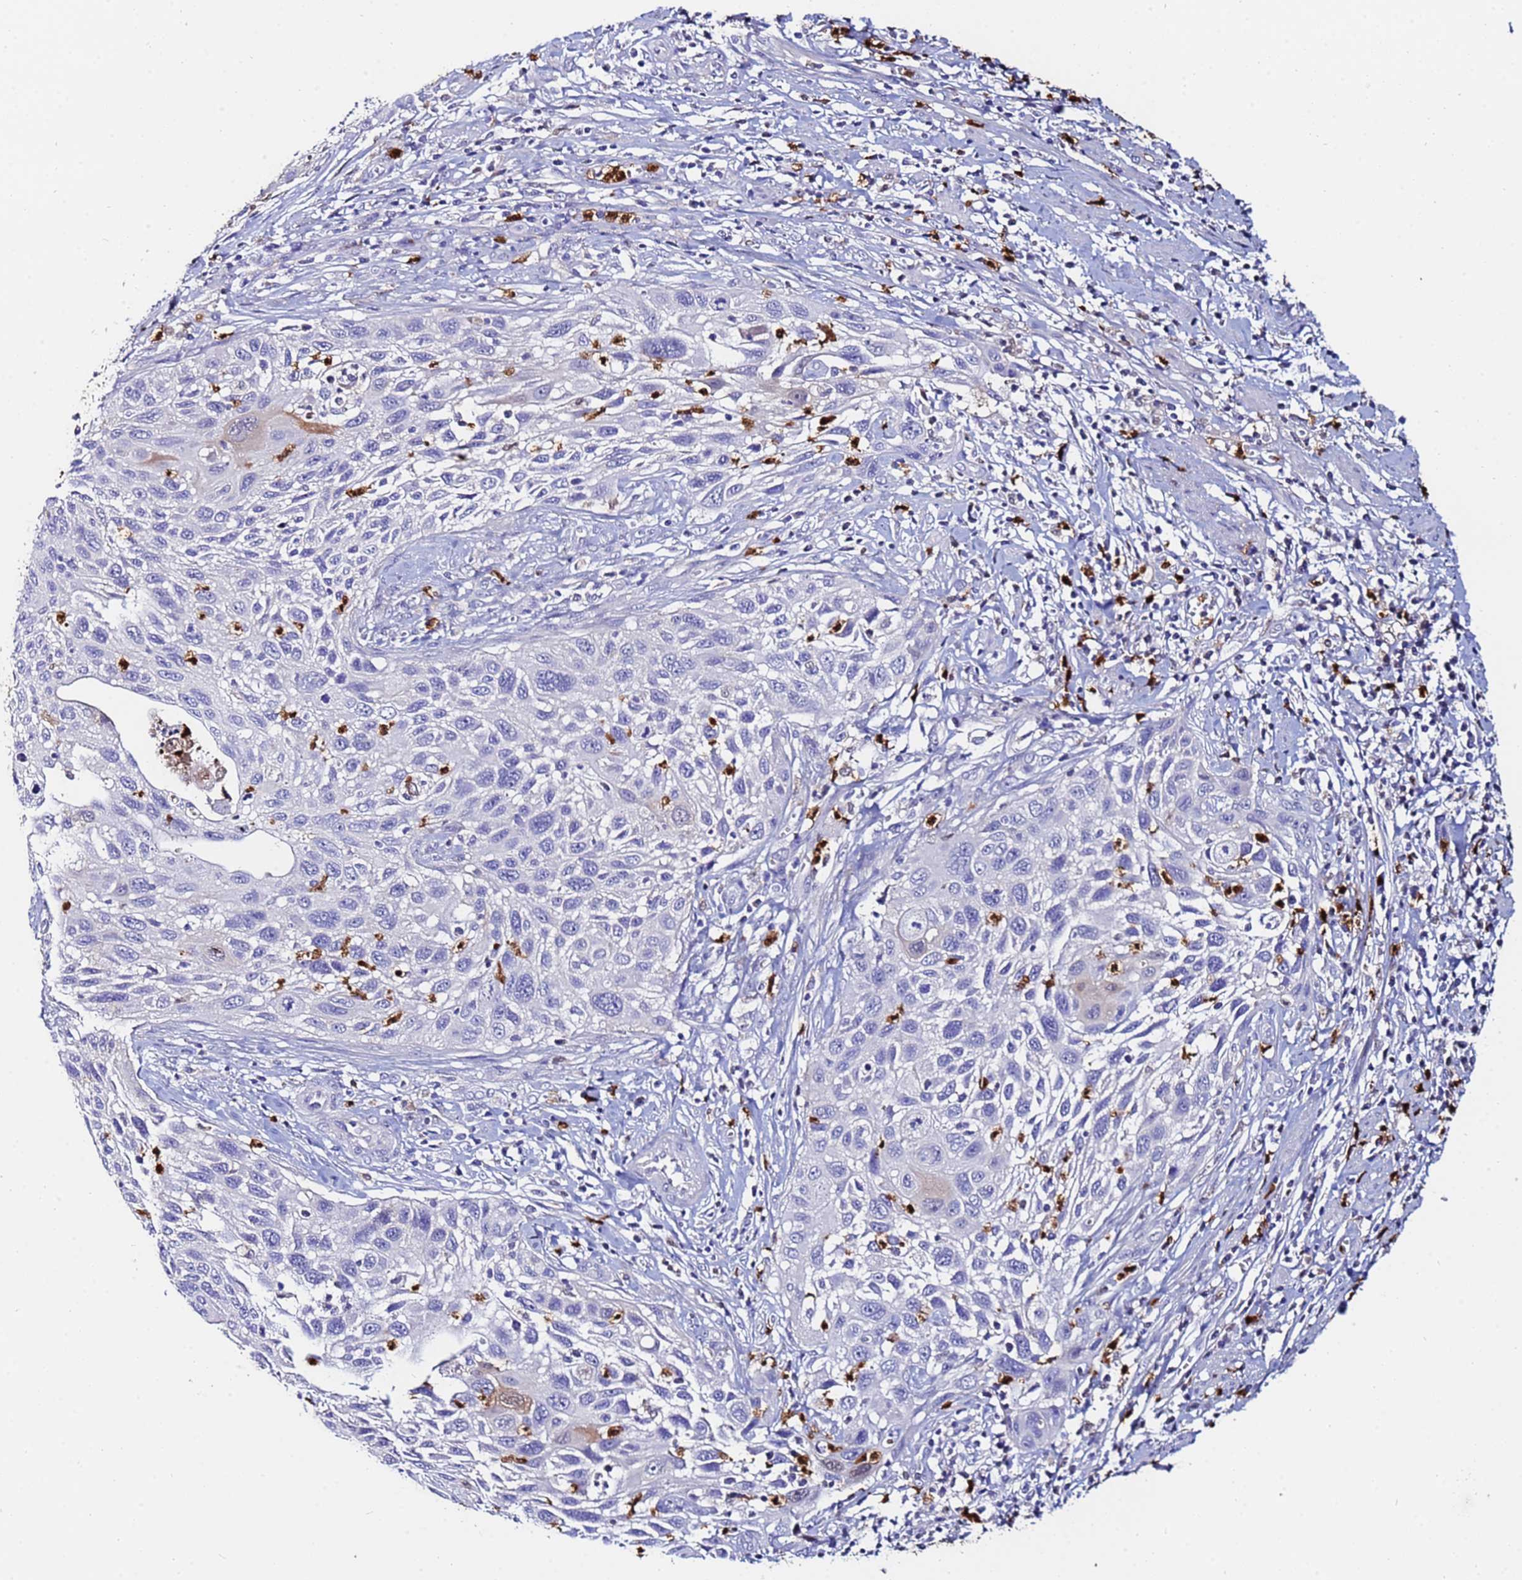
{"staining": {"intensity": "negative", "quantity": "none", "location": "none"}, "tissue": "cervical cancer", "cell_type": "Tumor cells", "image_type": "cancer", "snomed": [{"axis": "morphology", "description": "Squamous cell carcinoma, NOS"}, {"axis": "topography", "description": "Cervix"}], "caption": "This is a histopathology image of IHC staining of cervical cancer, which shows no expression in tumor cells.", "gene": "TUBAL3", "patient": {"sex": "female", "age": 70}}